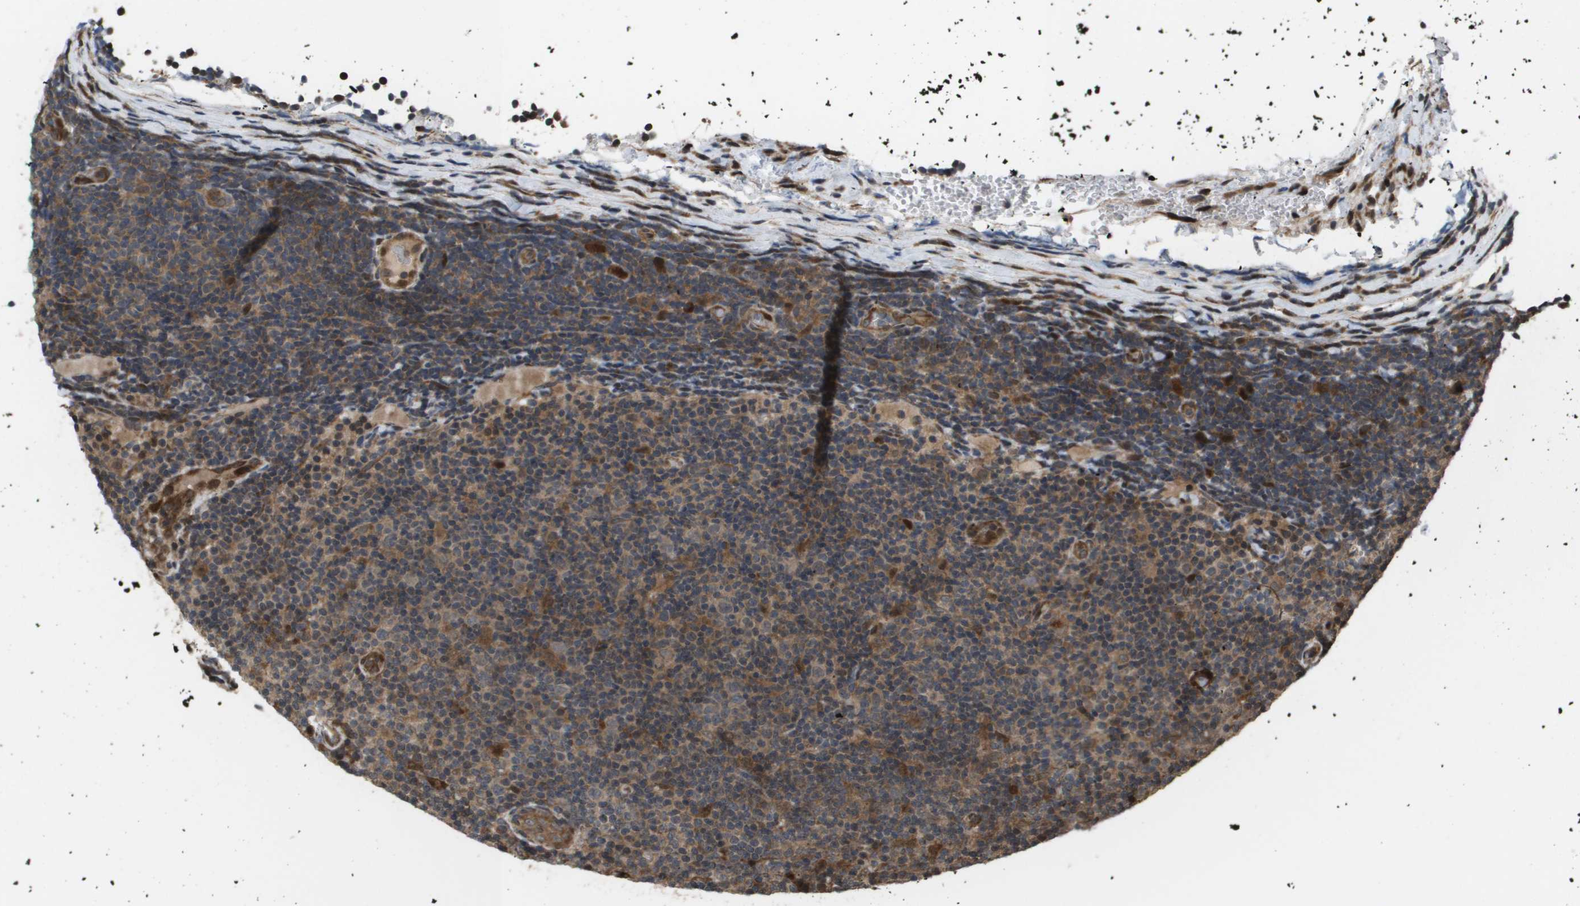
{"staining": {"intensity": "moderate", "quantity": "<25%", "location": "cytoplasmic/membranous"}, "tissue": "lymphoma", "cell_type": "Tumor cells", "image_type": "cancer", "snomed": [{"axis": "morphology", "description": "Malignant lymphoma, non-Hodgkin's type, Low grade"}, {"axis": "topography", "description": "Lymph node"}], "caption": "Protein analysis of low-grade malignant lymphoma, non-Hodgkin's type tissue displays moderate cytoplasmic/membranous expression in approximately <25% of tumor cells.", "gene": "AXIN2", "patient": {"sex": "male", "age": 83}}